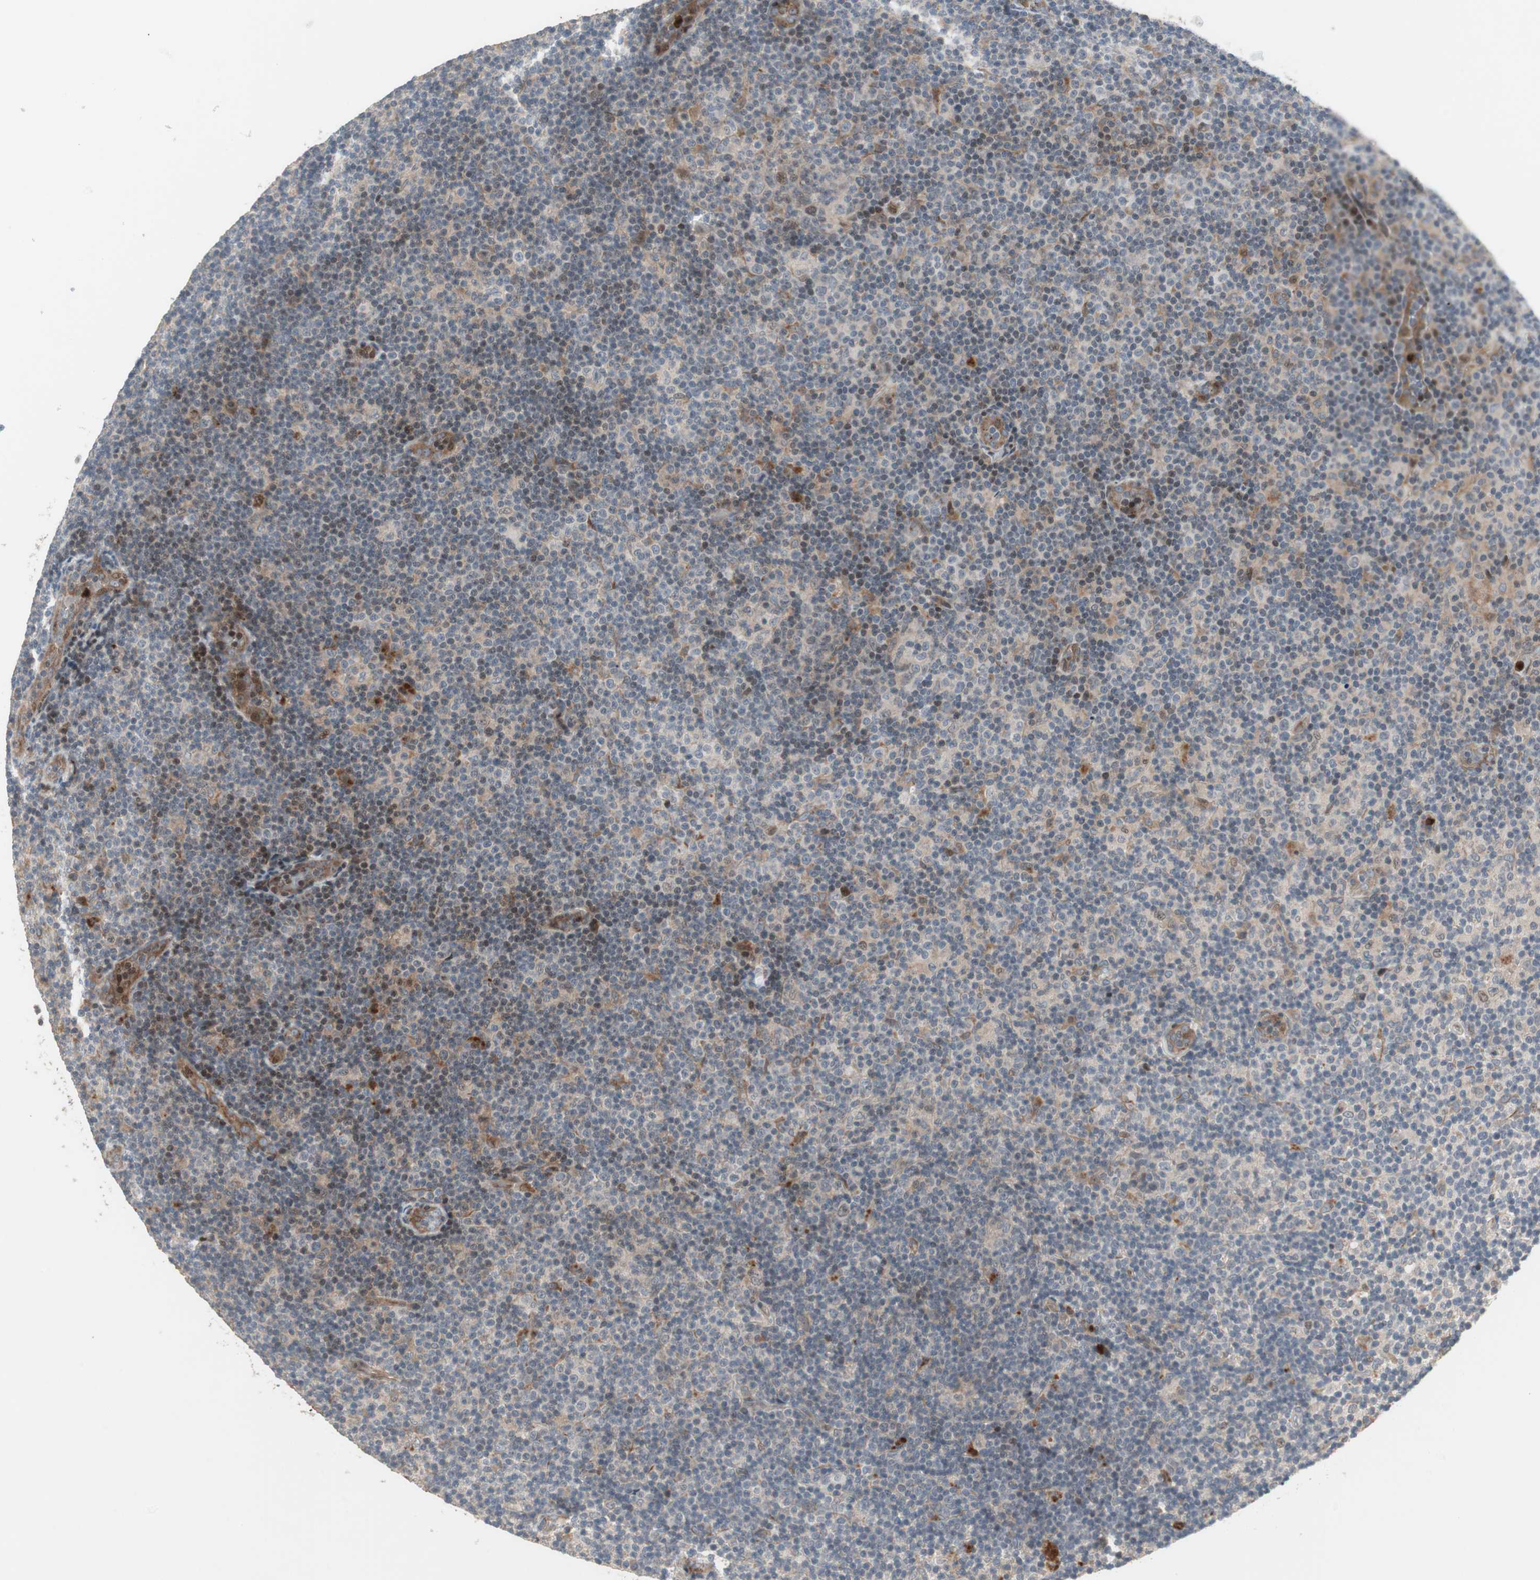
{"staining": {"intensity": "weak", "quantity": "<25%", "location": "cytoplasmic/membranous"}, "tissue": "lymphoma", "cell_type": "Tumor cells", "image_type": "cancer", "snomed": [{"axis": "morphology", "description": "Malignant lymphoma, non-Hodgkin's type, Low grade"}, {"axis": "topography", "description": "Lymph node"}], "caption": "The image reveals no significant positivity in tumor cells of lymphoma.", "gene": "SNX4", "patient": {"sex": "male", "age": 83}}